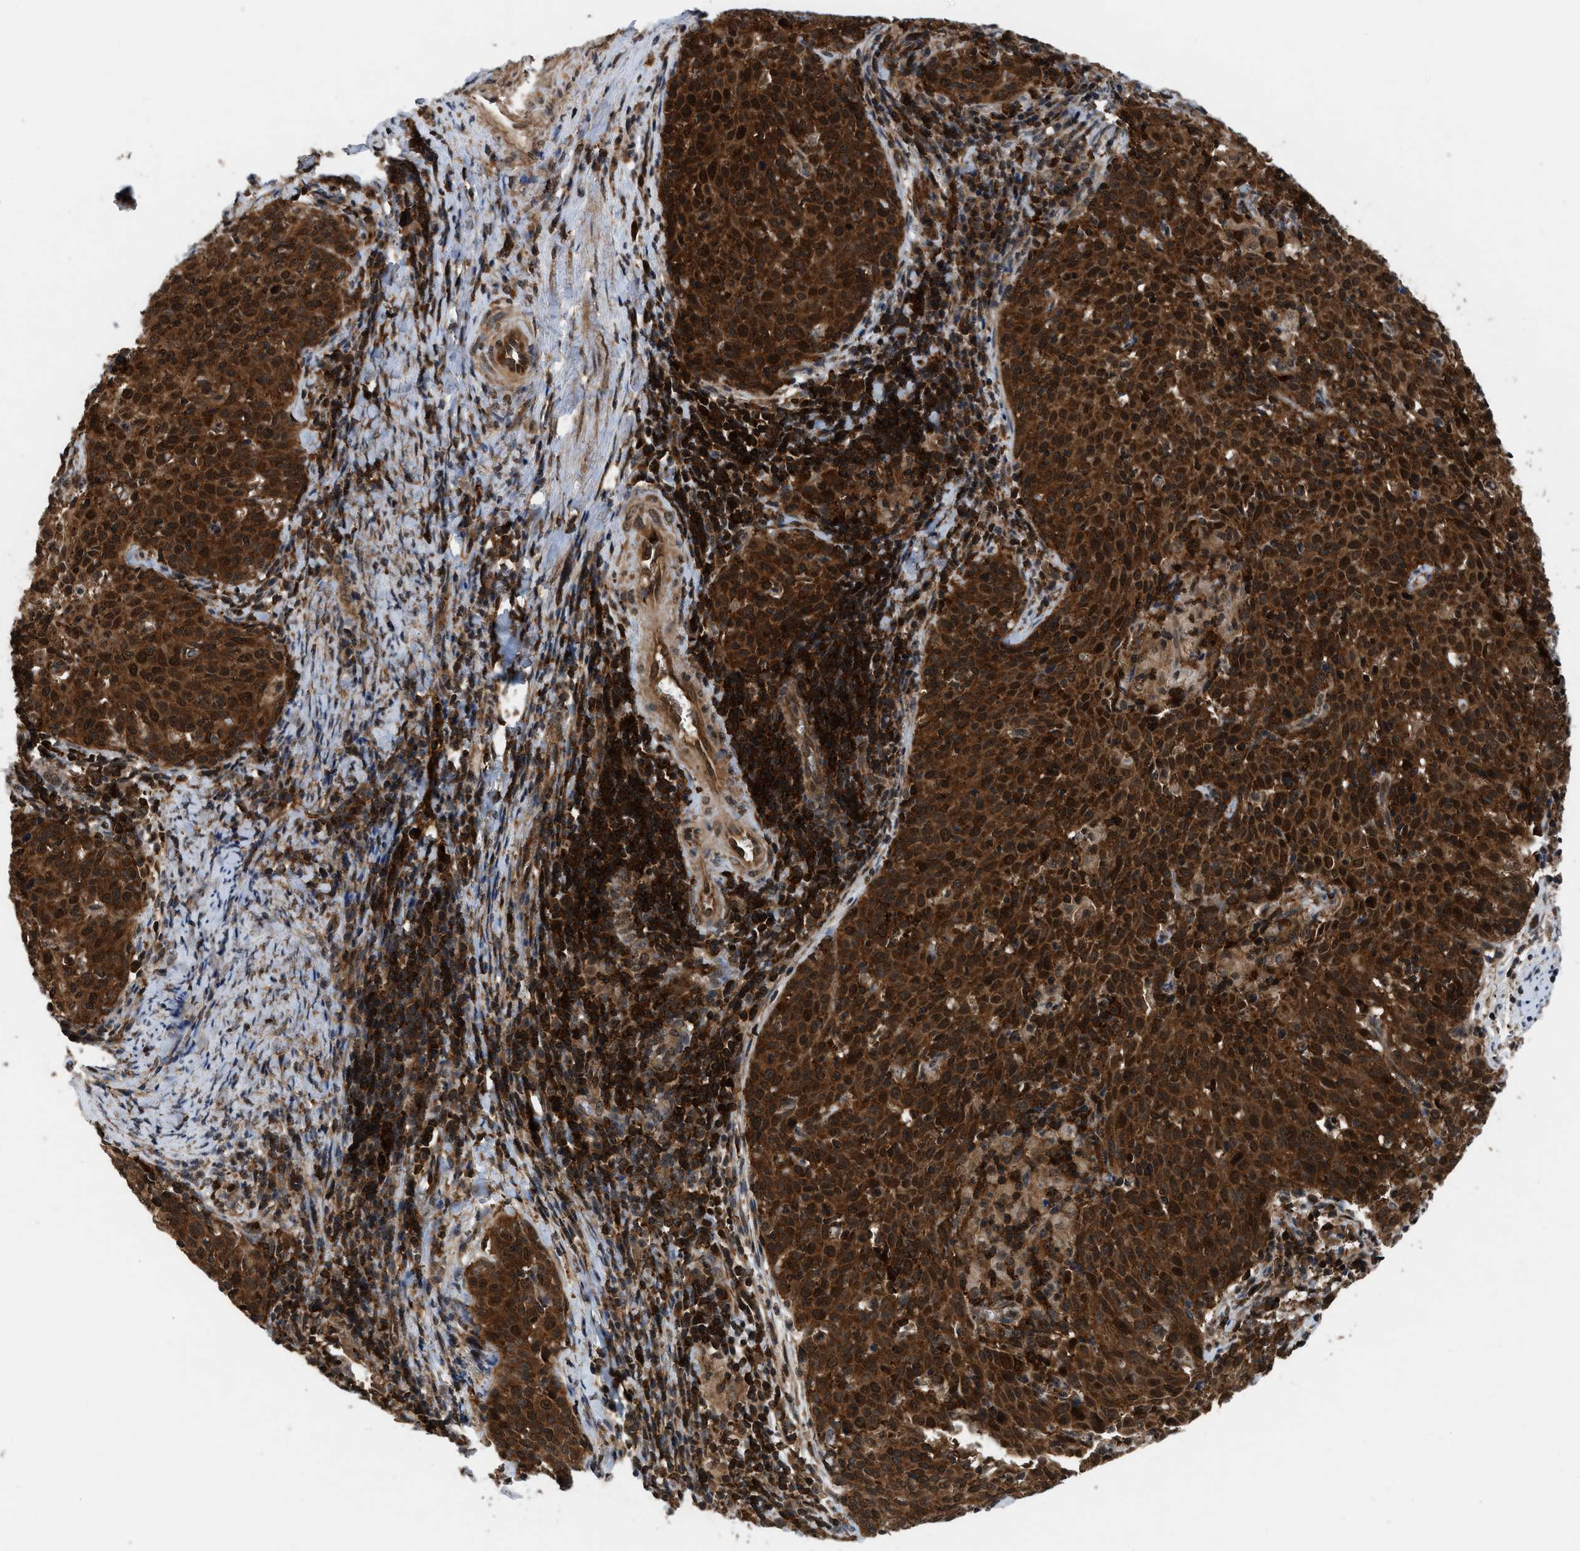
{"staining": {"intensity": "strong", "quantity": ">75%", "location": "cytoplasmic/membranous,nuclear"}, "tissue": "cervical cancer", "cell_type": "Tumor cells", "image_type": "cancer", "snomed": [{"axis": "morphology", "description": "Squamous cell carcinoma, NOS"}, {"axis": "topography", "description": "Cervix"}], "caption": "Immunohistochemical staining of human squamous cell carcinoma (cervical) exhibits strong cytoplasmic/membranous and nuclear protein expression in about >75% of tumor cells. The staining is performed using DAB brown chromogen to label protein expression. The nuclei are counter-stained blue using hematoxylin.", "gene": "OXSR1", "patient": {"sex": "female", "age": 38}}